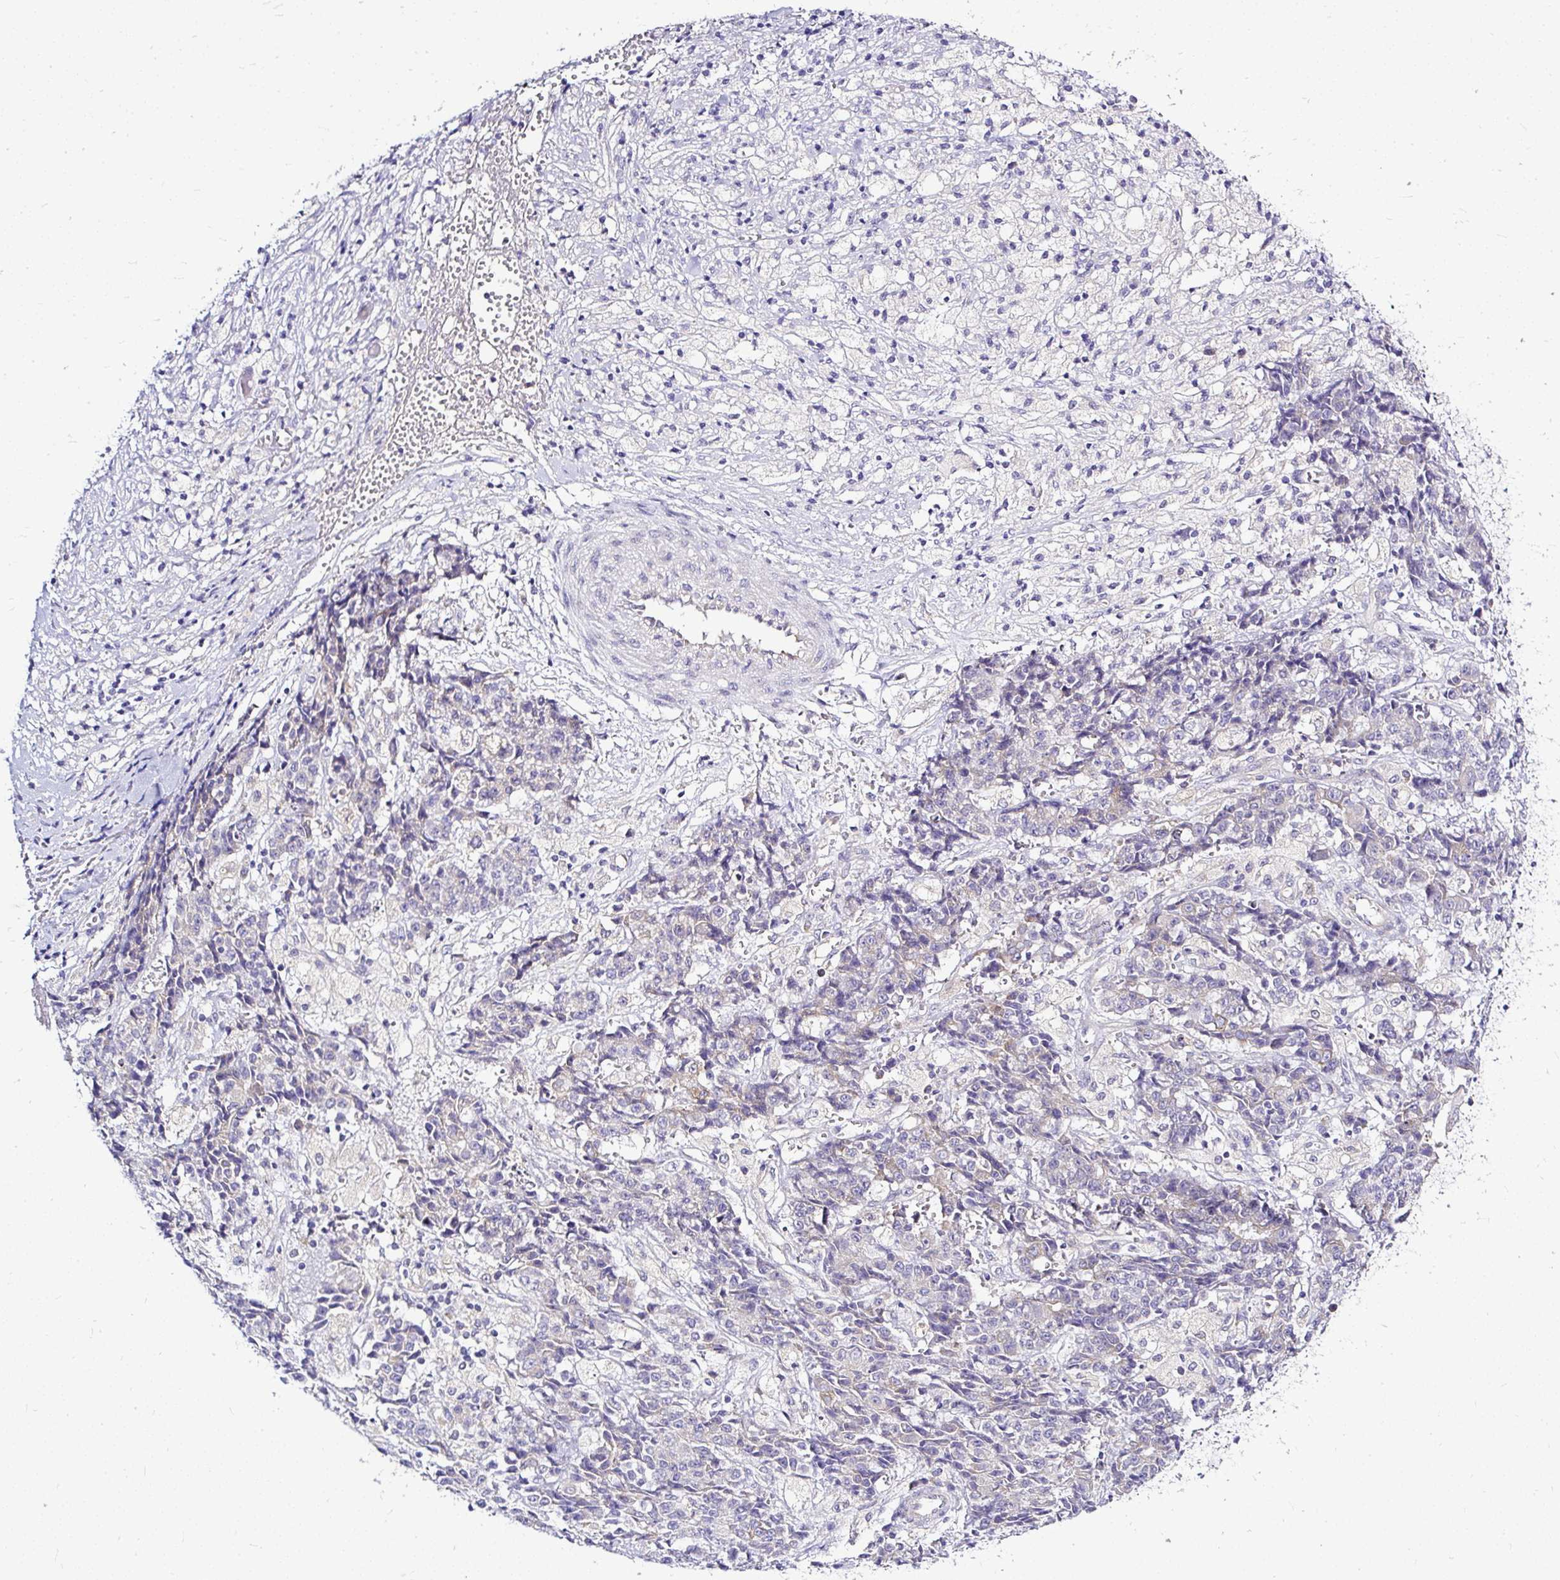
{"staining": {"intensity": "negative", "quantity": "none", "location": "none"}, "tissue": "ovarian cancer", "cell_type": "Tumor cells", "image_type": "cancer", "snomed": [{"axis": "morphology", "description": "Carcinoma, endometroid"}, {"axis": "topography", "description": "Ovary"}], "caption": "A high-resolution histopathology image shows IHC staining of ovarian cancer, which demonstrates no significant positivity in tumor cells. (DAB immunohistochemistry (IHC), high magnification).", "gene": "AMFR", "patient": {"sex": "female", "age": 42}}